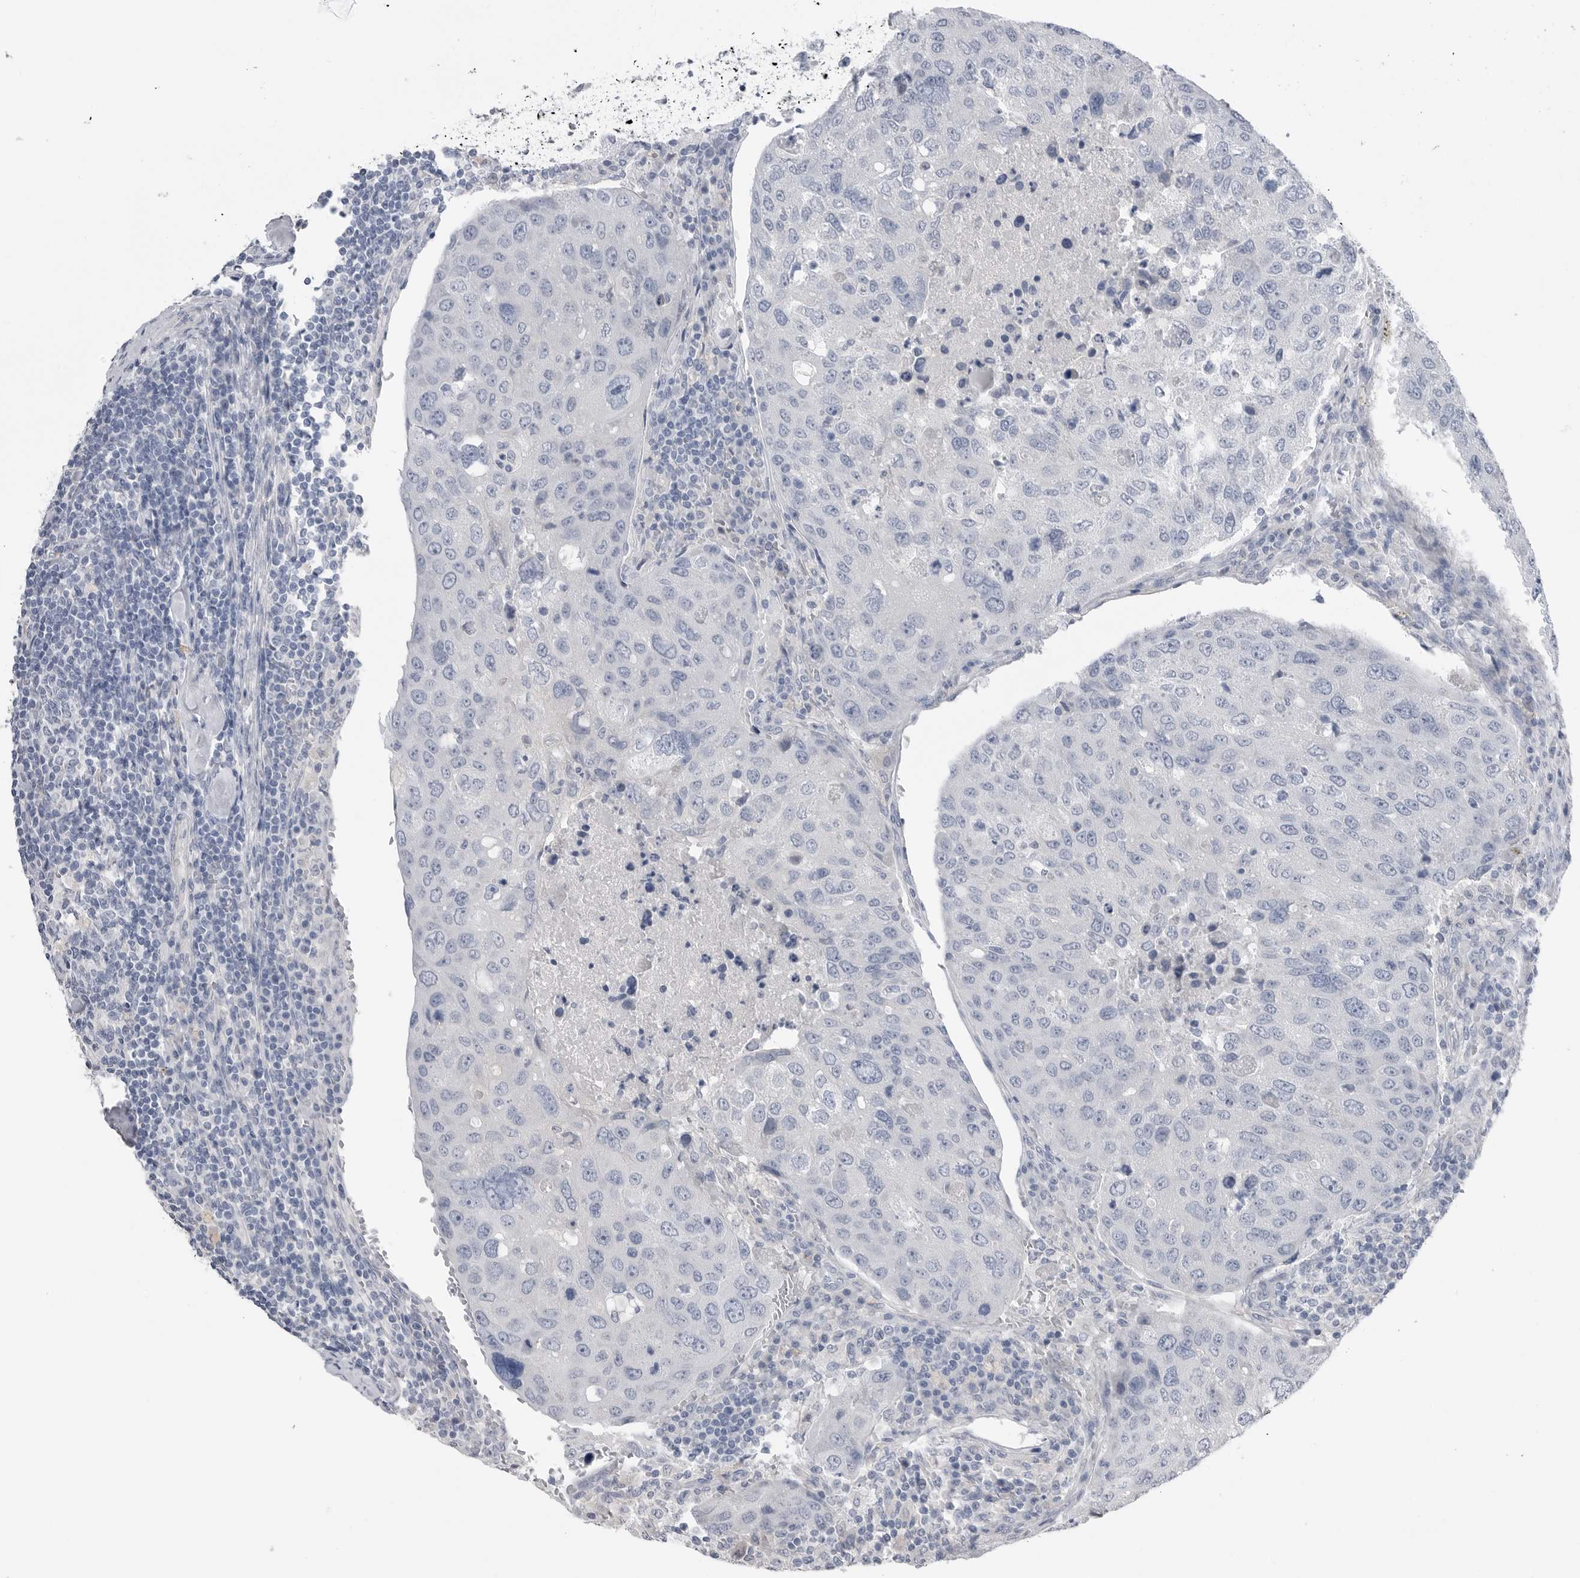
{"staining": {"intensity": "negative", "quantity": "none", "location": "none"}, "tissue": "urothelial cancer", "cell_type": "Tumor cells", "image_type": "cancer", "snomed": [{"axis": "morphology", "description": "Urothelial carcinoma, High grade"}, {"axis": "topography", "description": "Lymph node"}, {"axis": "topography", "description": "Urinary bladder"}], "caption": "Immunohistochemistry (IHC) of human urothelial cancer demonstrates no positivity in tumor cells.", "gene": "ABHD12", "patient": {"sex": "male", "age": 51}}